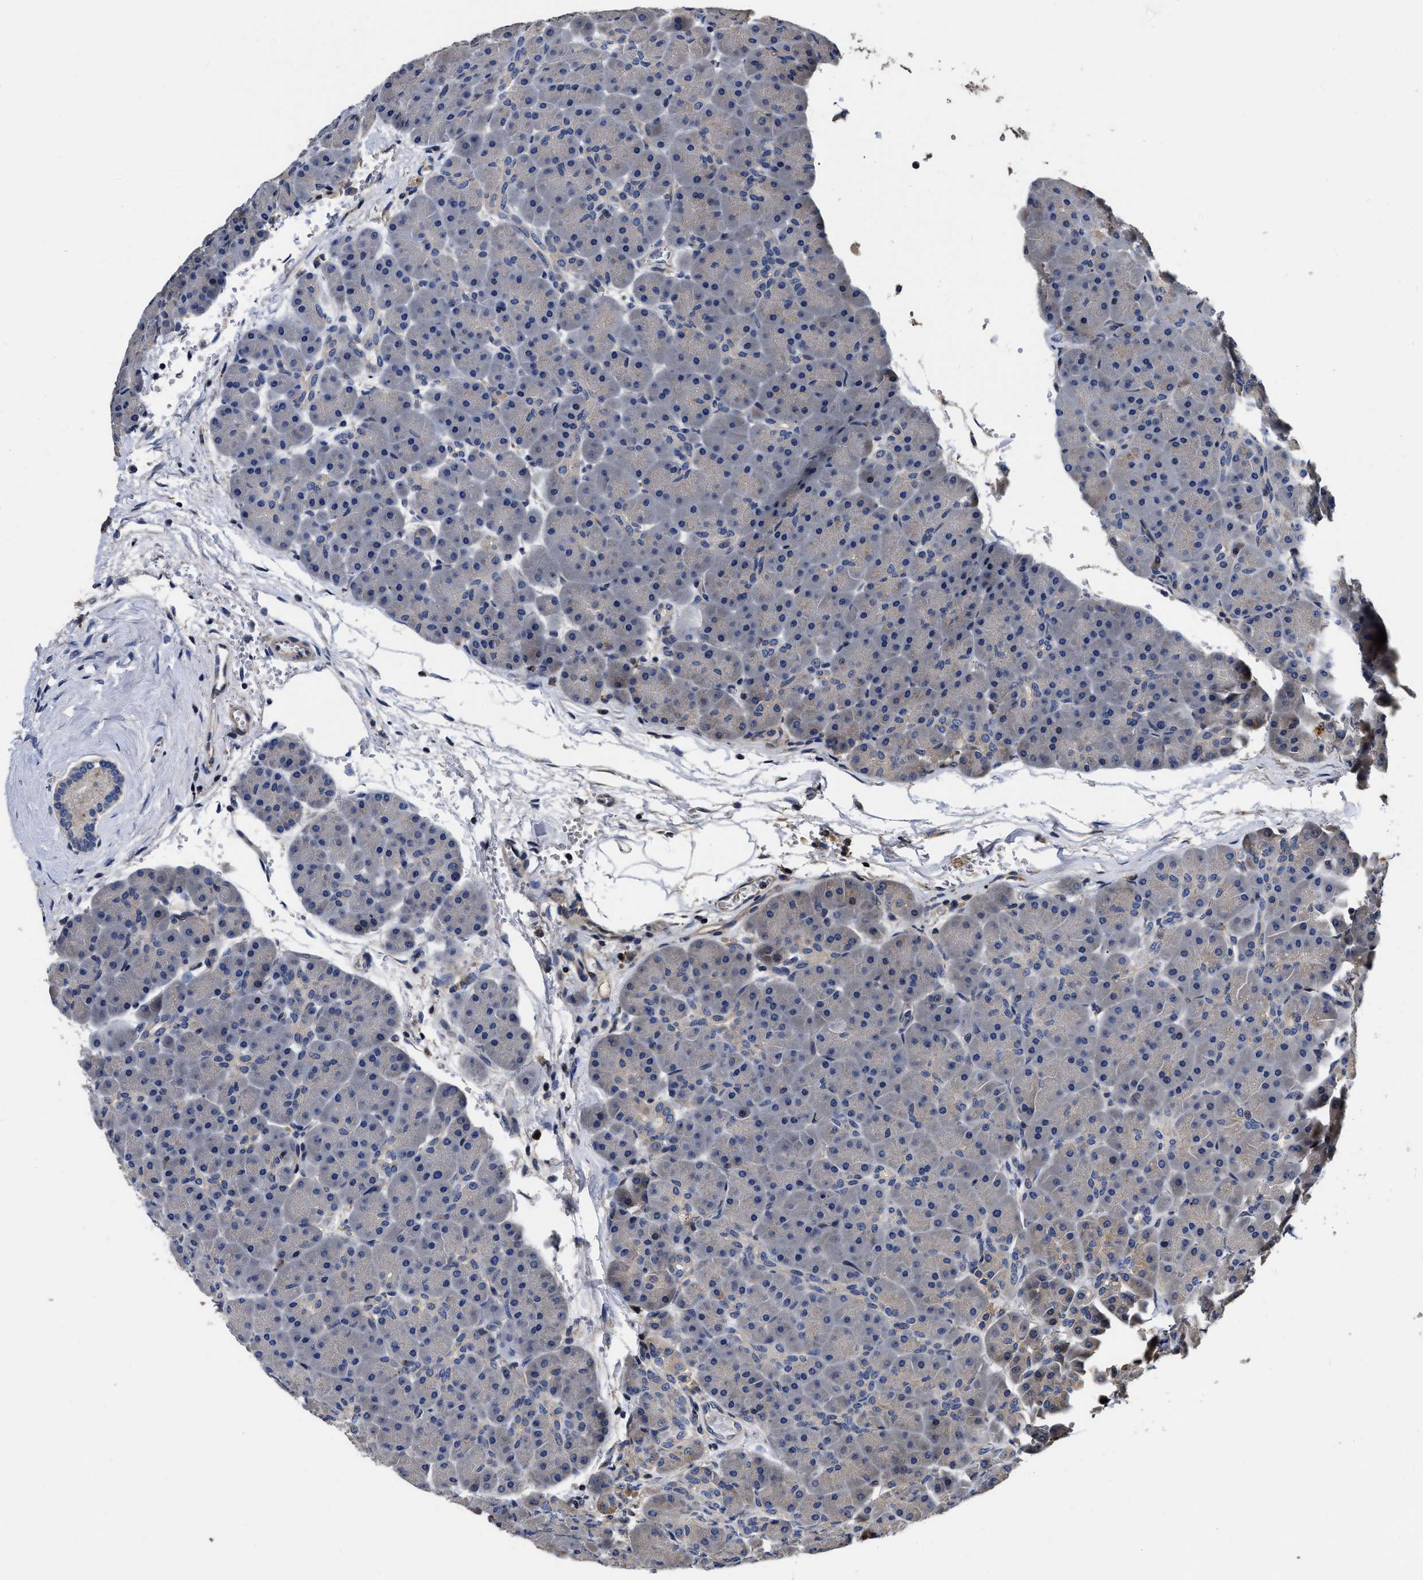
{"staining": {"intensity": "weak", "quantity": "<25%", "location": "cytoplasmic/membranous"}, "tissue": "pancreas", "cell_type": "Exocrine glandular cells", "image_type": "normal", "snomed": [{"axis": "morphology", "description": "Normal tissue, NOS"}, {"axis": "topography", "description": "Pancreas"}], "caption": "This image is of unremarkable pancreas stained with IHC to label a protein in brown with the nuclei are counter-stained blue. There is no staining in exocrine glandular cells. (Brightfield microscopy of DAB (3,3'-diaminobenzidine) immunohistochemistry at high magnification).", "gene": "ABCG8", "patient": {"sex": "male", "age": 66}}